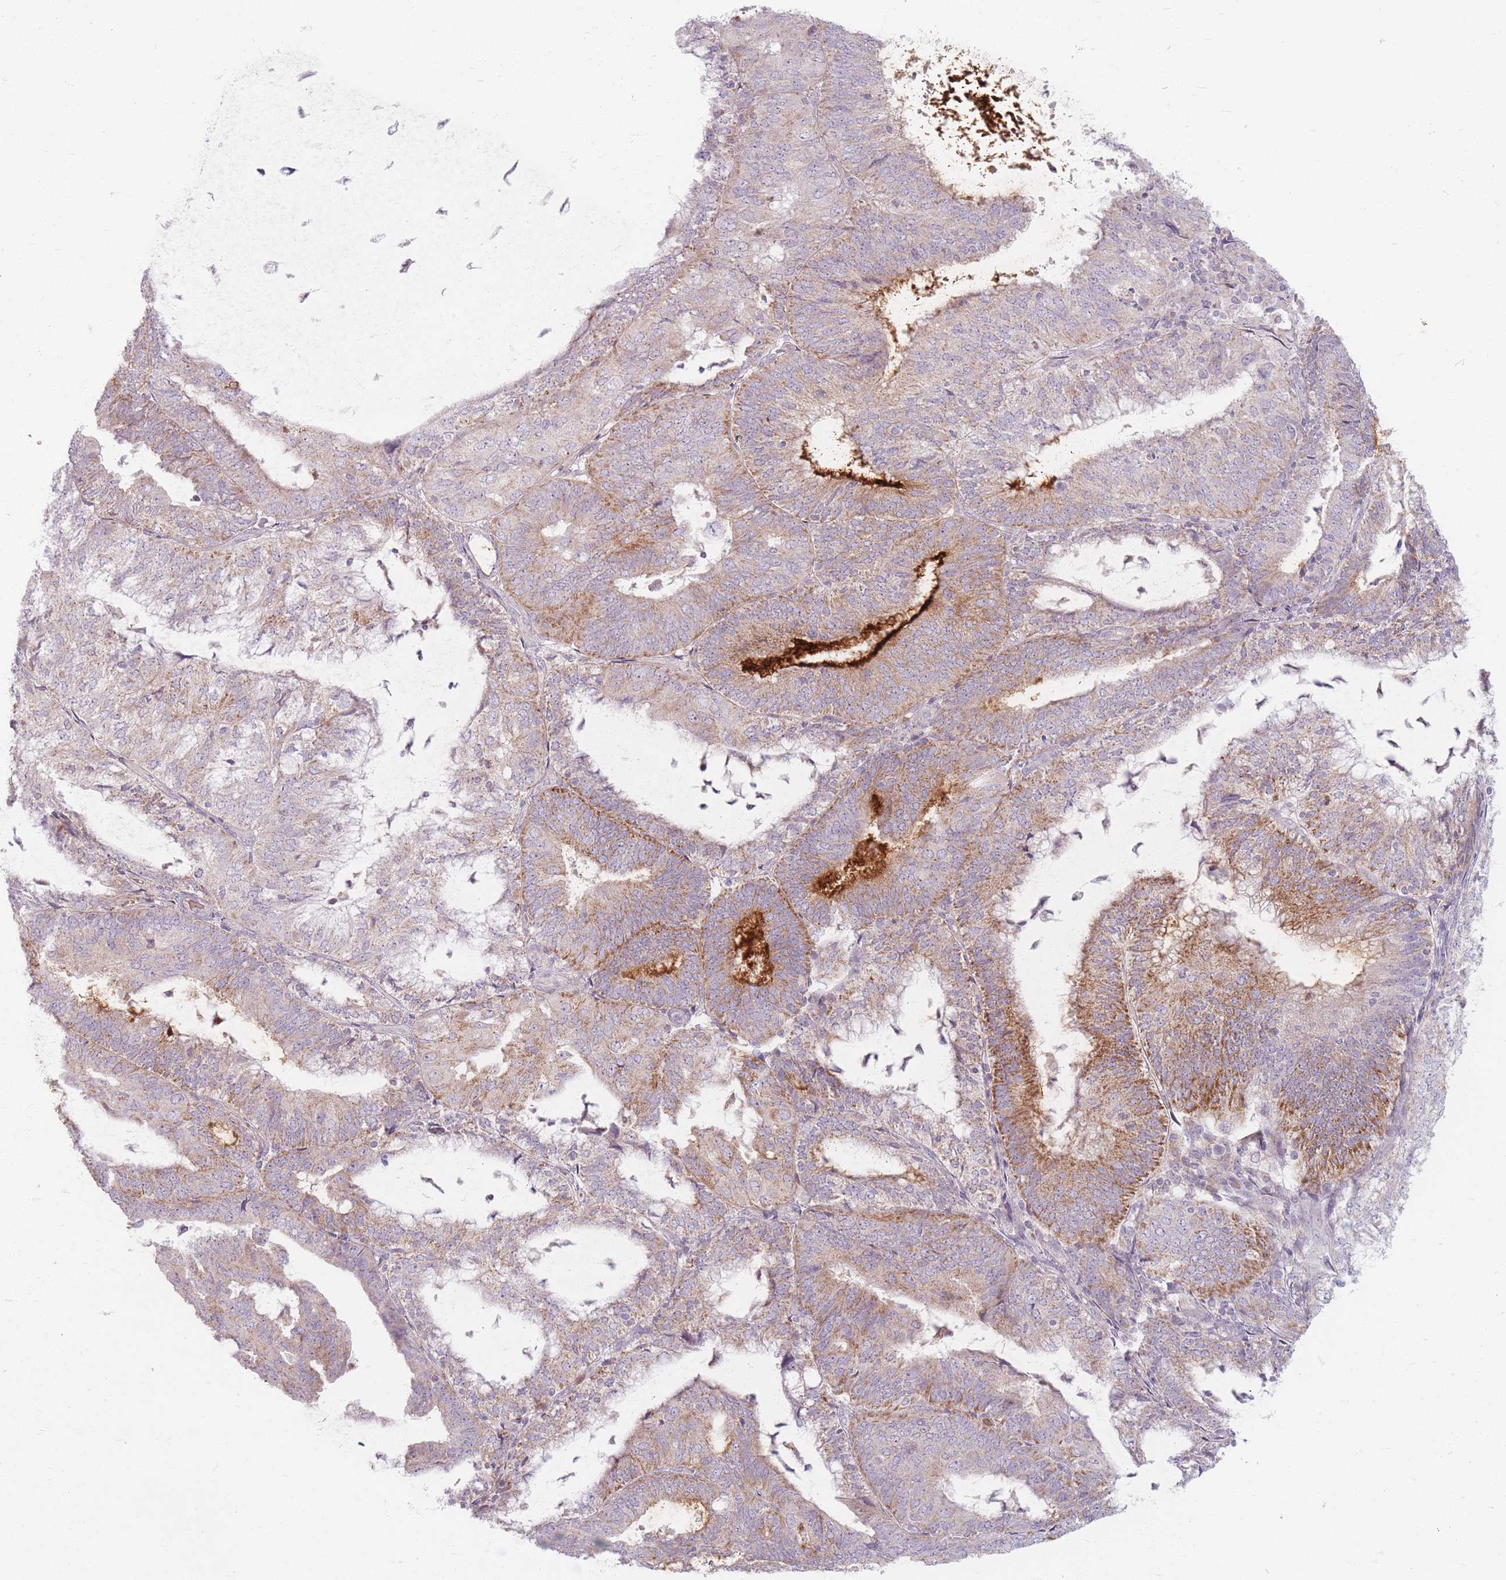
{"staining": {"intensity": "moderate", "quantity": "25%-75%", "location": "cytoplasmic/membranous"}, "tissue": "endometrial cancer", "cell_type": "Tumor cells", "image_type": "cancer", "snomed": [{"axis": "morphology", "description": "Adenocarcinoma, NOS"}, {"axis": "topography", "description": "Endometrium"}], "caption": "Immunohistochemistry image of adenocarcinoma (endometrial) stained for a protein (brown), which shows medium levels of moderate cytoplasmic/membranous expression in approximately 25%-75% of tumor cells.", "gene": "CHCHD7", "patient": {"sex": "female", "age": 81}}